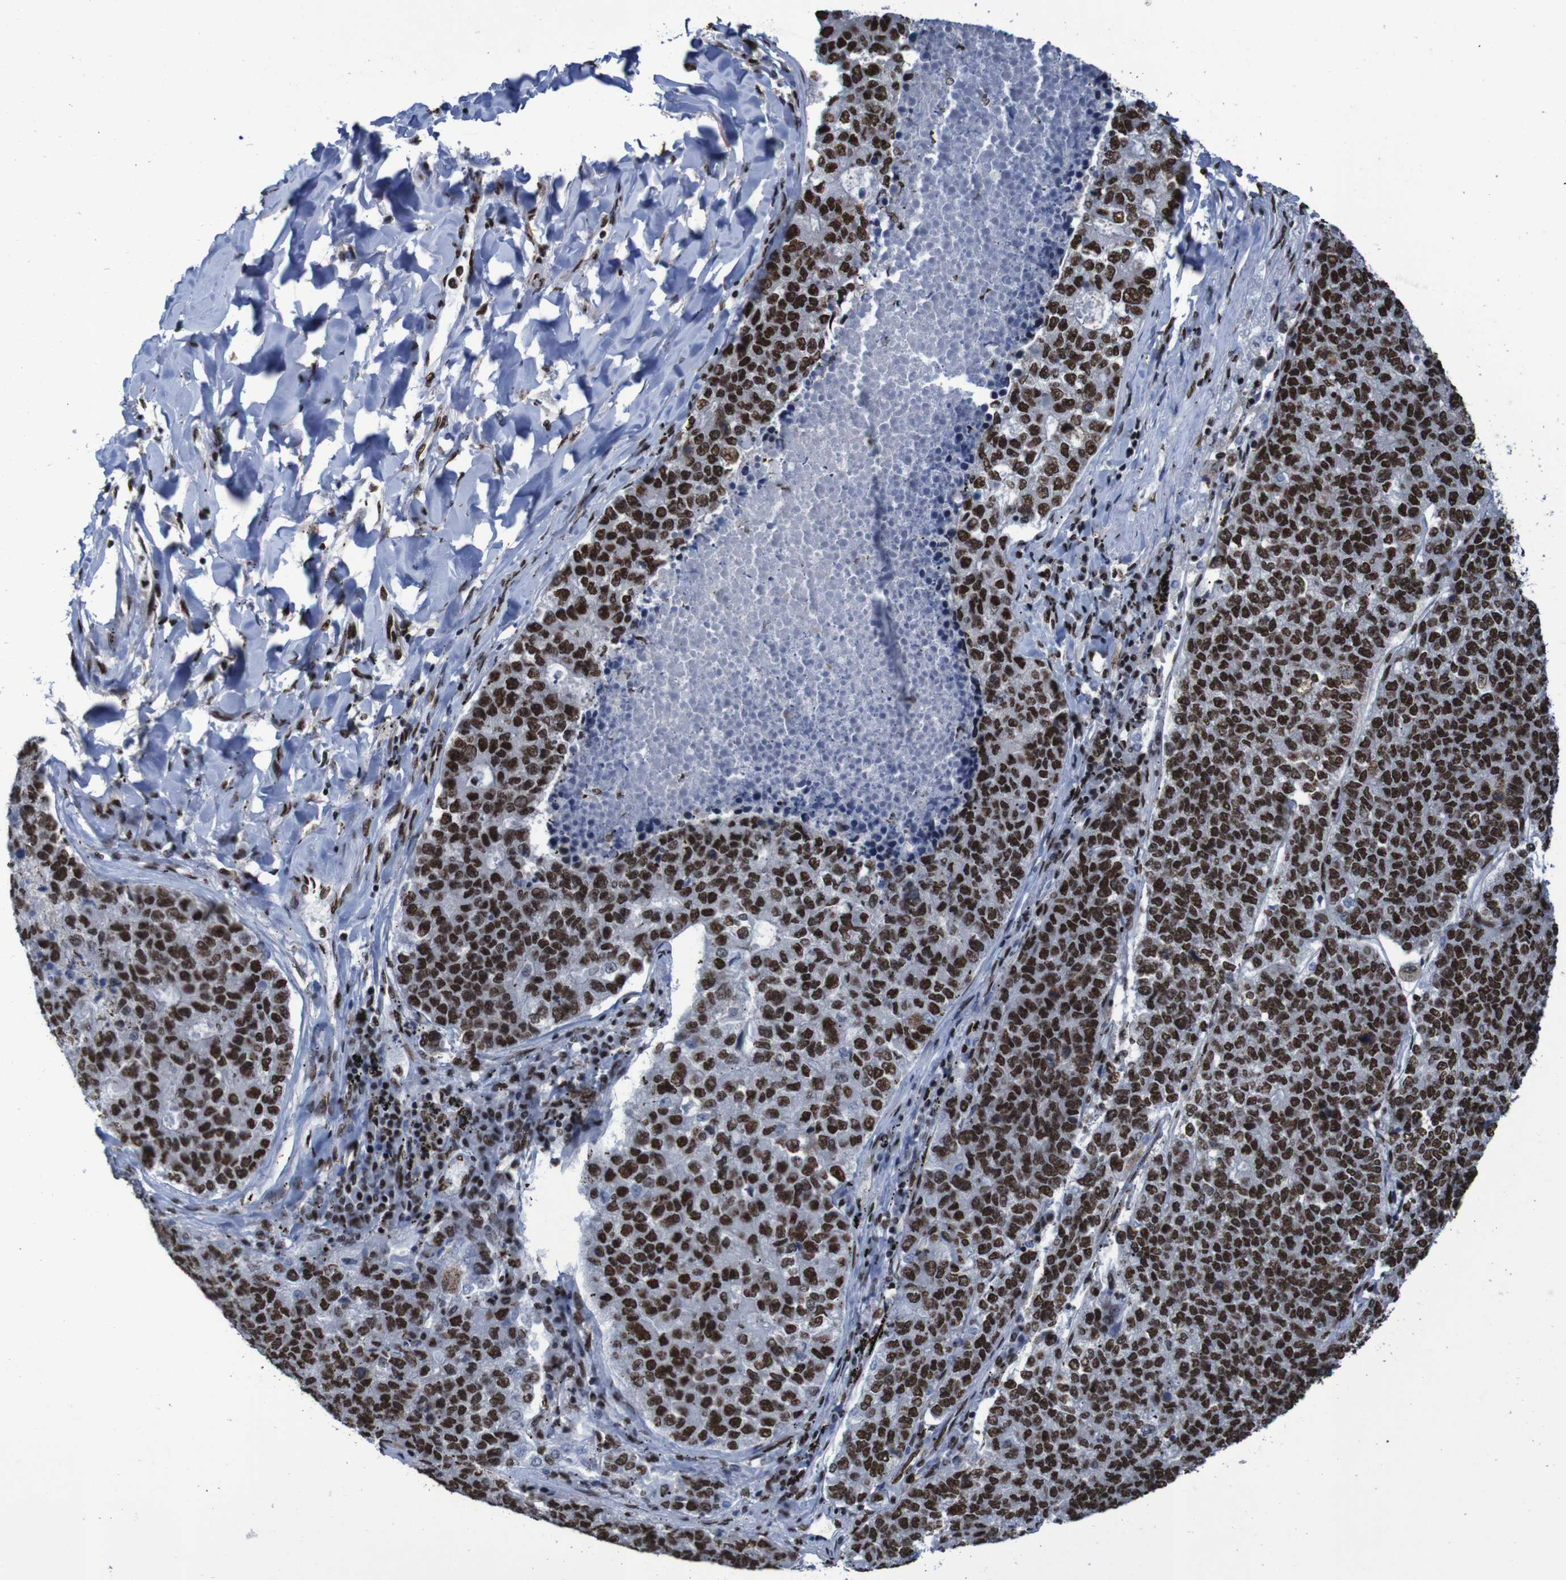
{"staining": {"intensity": "strong", "quantity": ">75%", "location": "nuclear"}, "tissue": "lung cancer", "cell_type": "Tumor cells", "image_type": "cancer", "snomed": [{"axis": "morphology", "description": "Adenocarcinoma, NOS"}, {"axis": "topography", "description": "Lung"}], "caption": "The immunohistochemical stain labels strong nuclear expression in tumor cells of adenocarcinoma (lung) tissue.", "gene": "HNRNPR", "patient": {"sex": "male", "age": 49}}